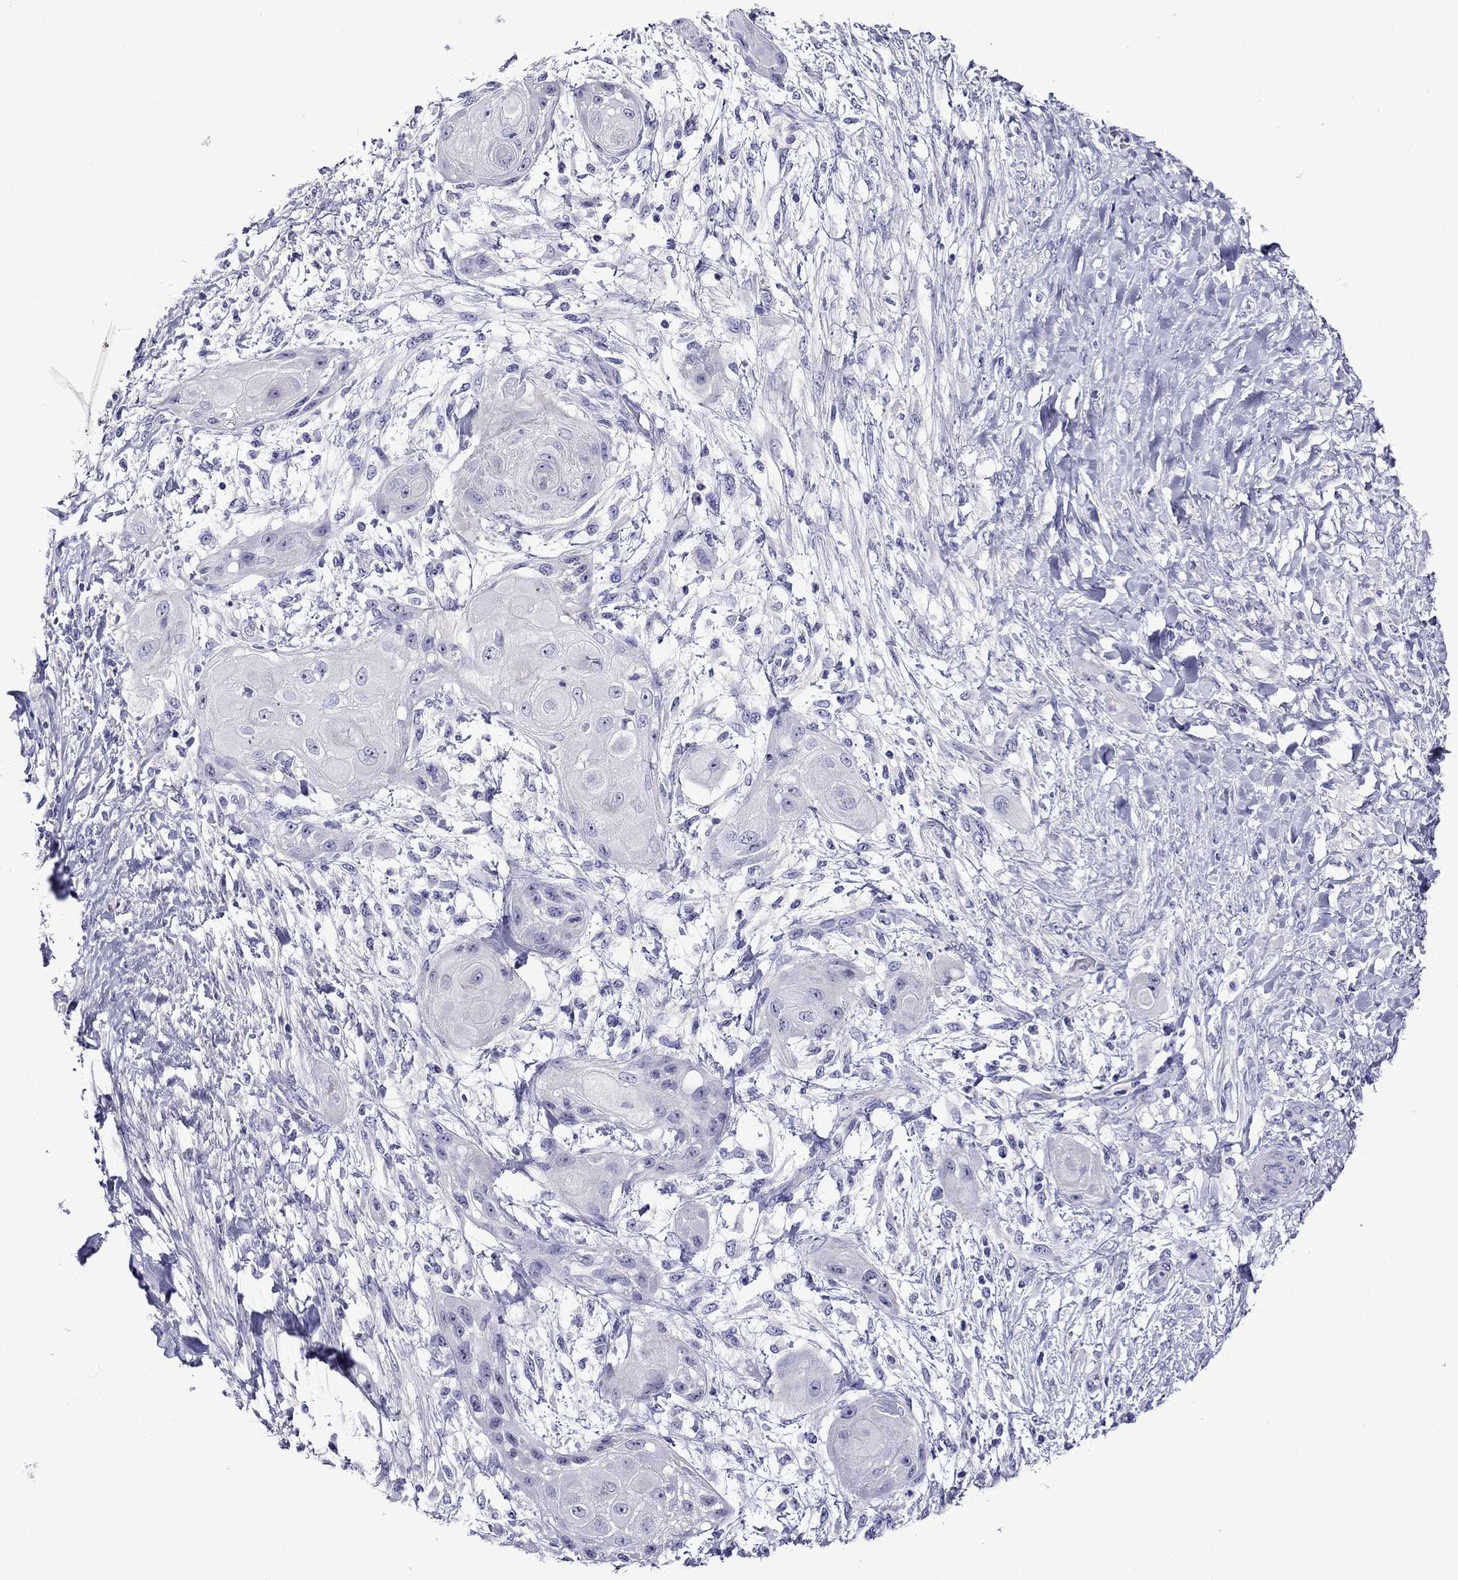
{"staining": {"intensity": "negative", "quantity": "none", "location": "none"}, "tissue": "skin cancer", "cell_type": "Tumor cells", "image_type": "cancer", "snomed": [{"axis": "morphology", "description": "Squamous cell carcinoma, NOS"}, {"axis": "topography", "description": "Skin"}], "caption": "Immunohistochemical staining of skin cancer shows no significant positivity in tumor cells.", "gene": "SCG2", "patient": {"sex": "male", "age": 62}}